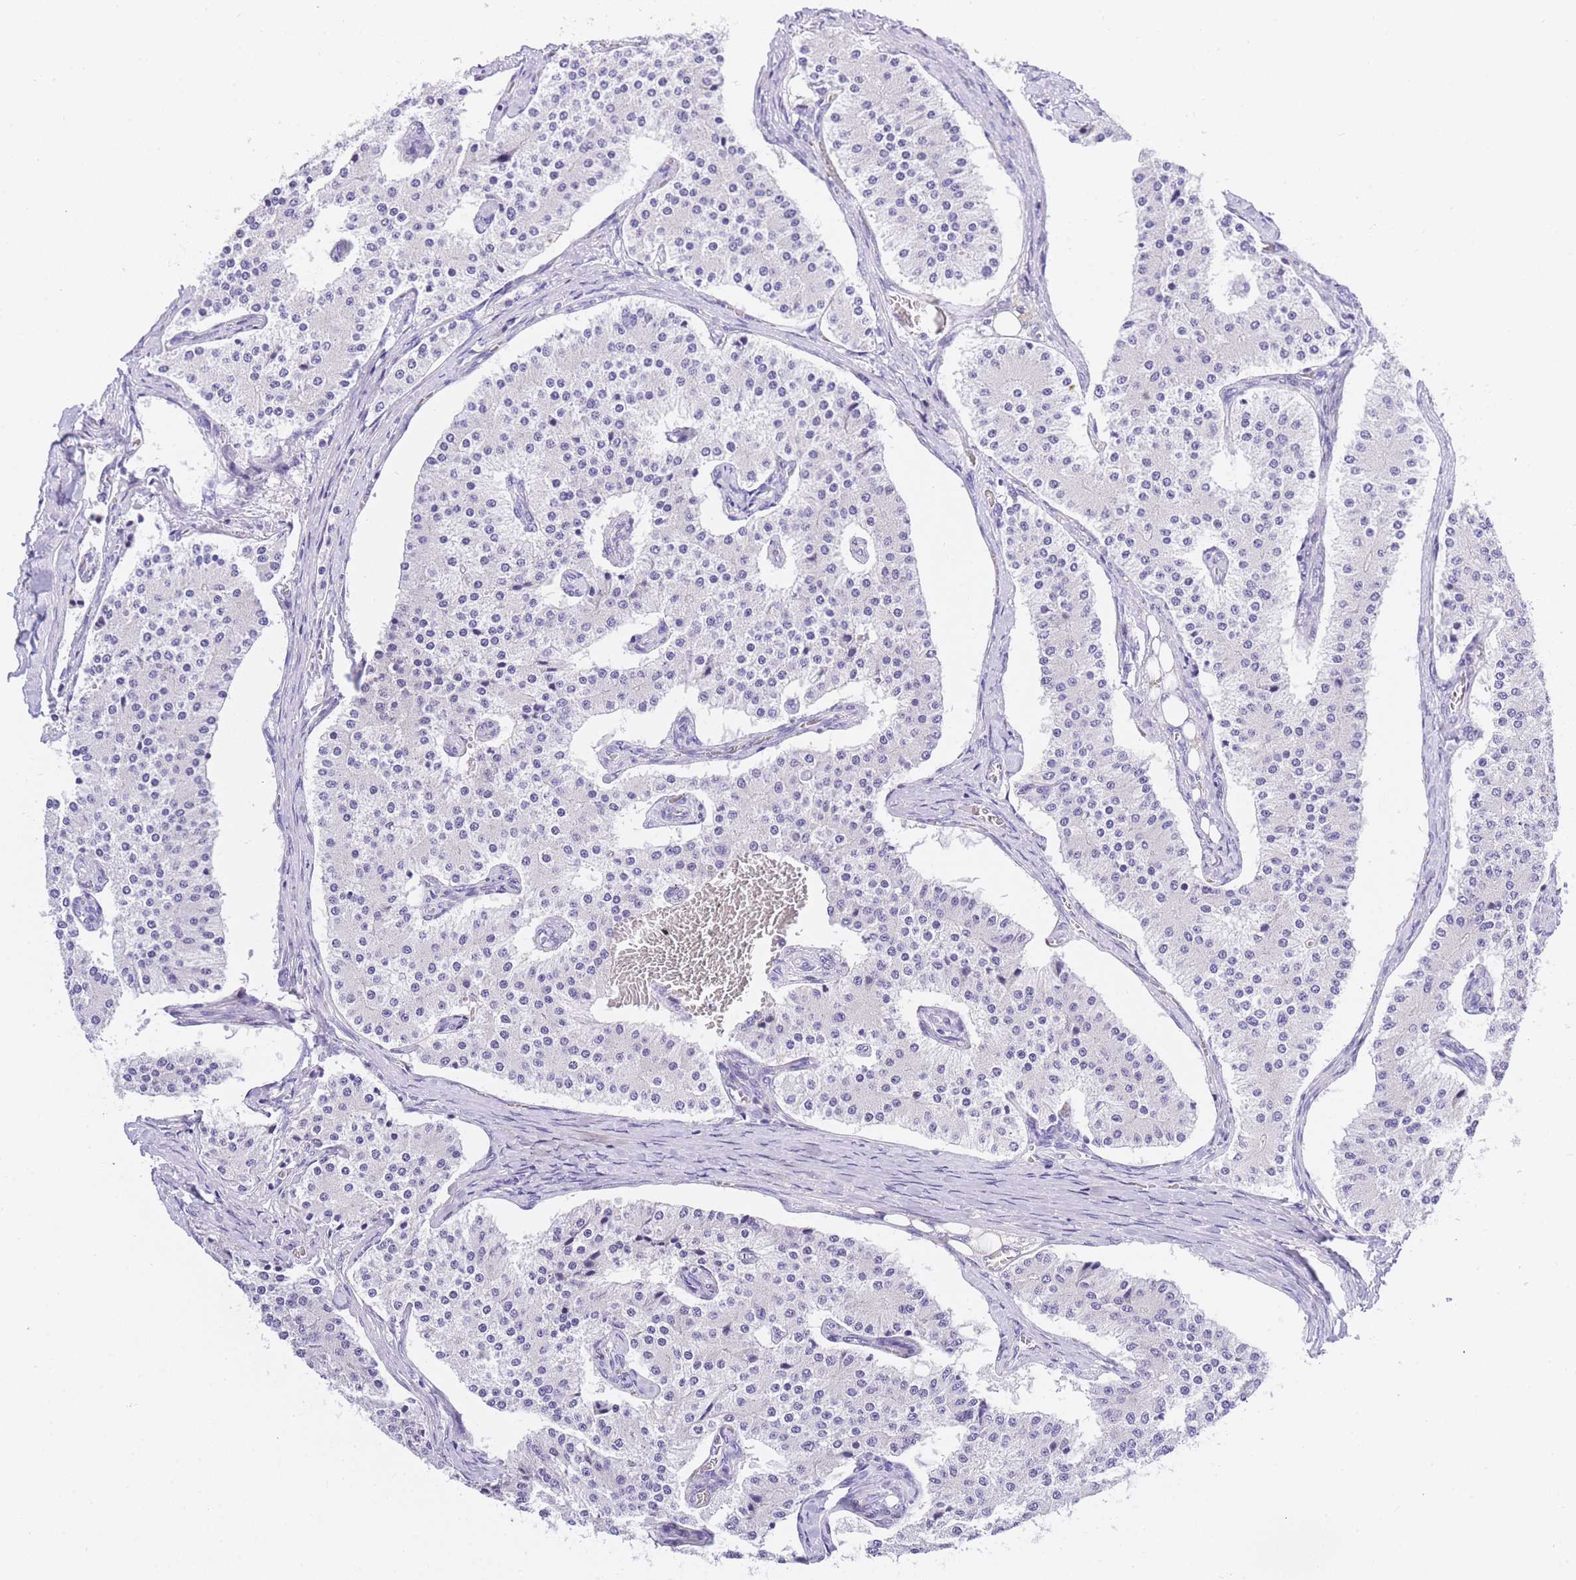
{"staining": {"intensity": "negative", "quantity": "none", "location": "none"}, "tissue": "carcinoid", "cell_type": "Tumor cells", "image_type": "cancer", "snomed": [{"axis": "morphology", "description": "Carcinoid, malignant, NOS"}, {"axis": "topography", "description": "Colon"}], "caption": "The image exhibits no staining of tumor cells in carcinoid.", "gene": "TIFAB", "patient": {"sex": "female", "age": 52}}